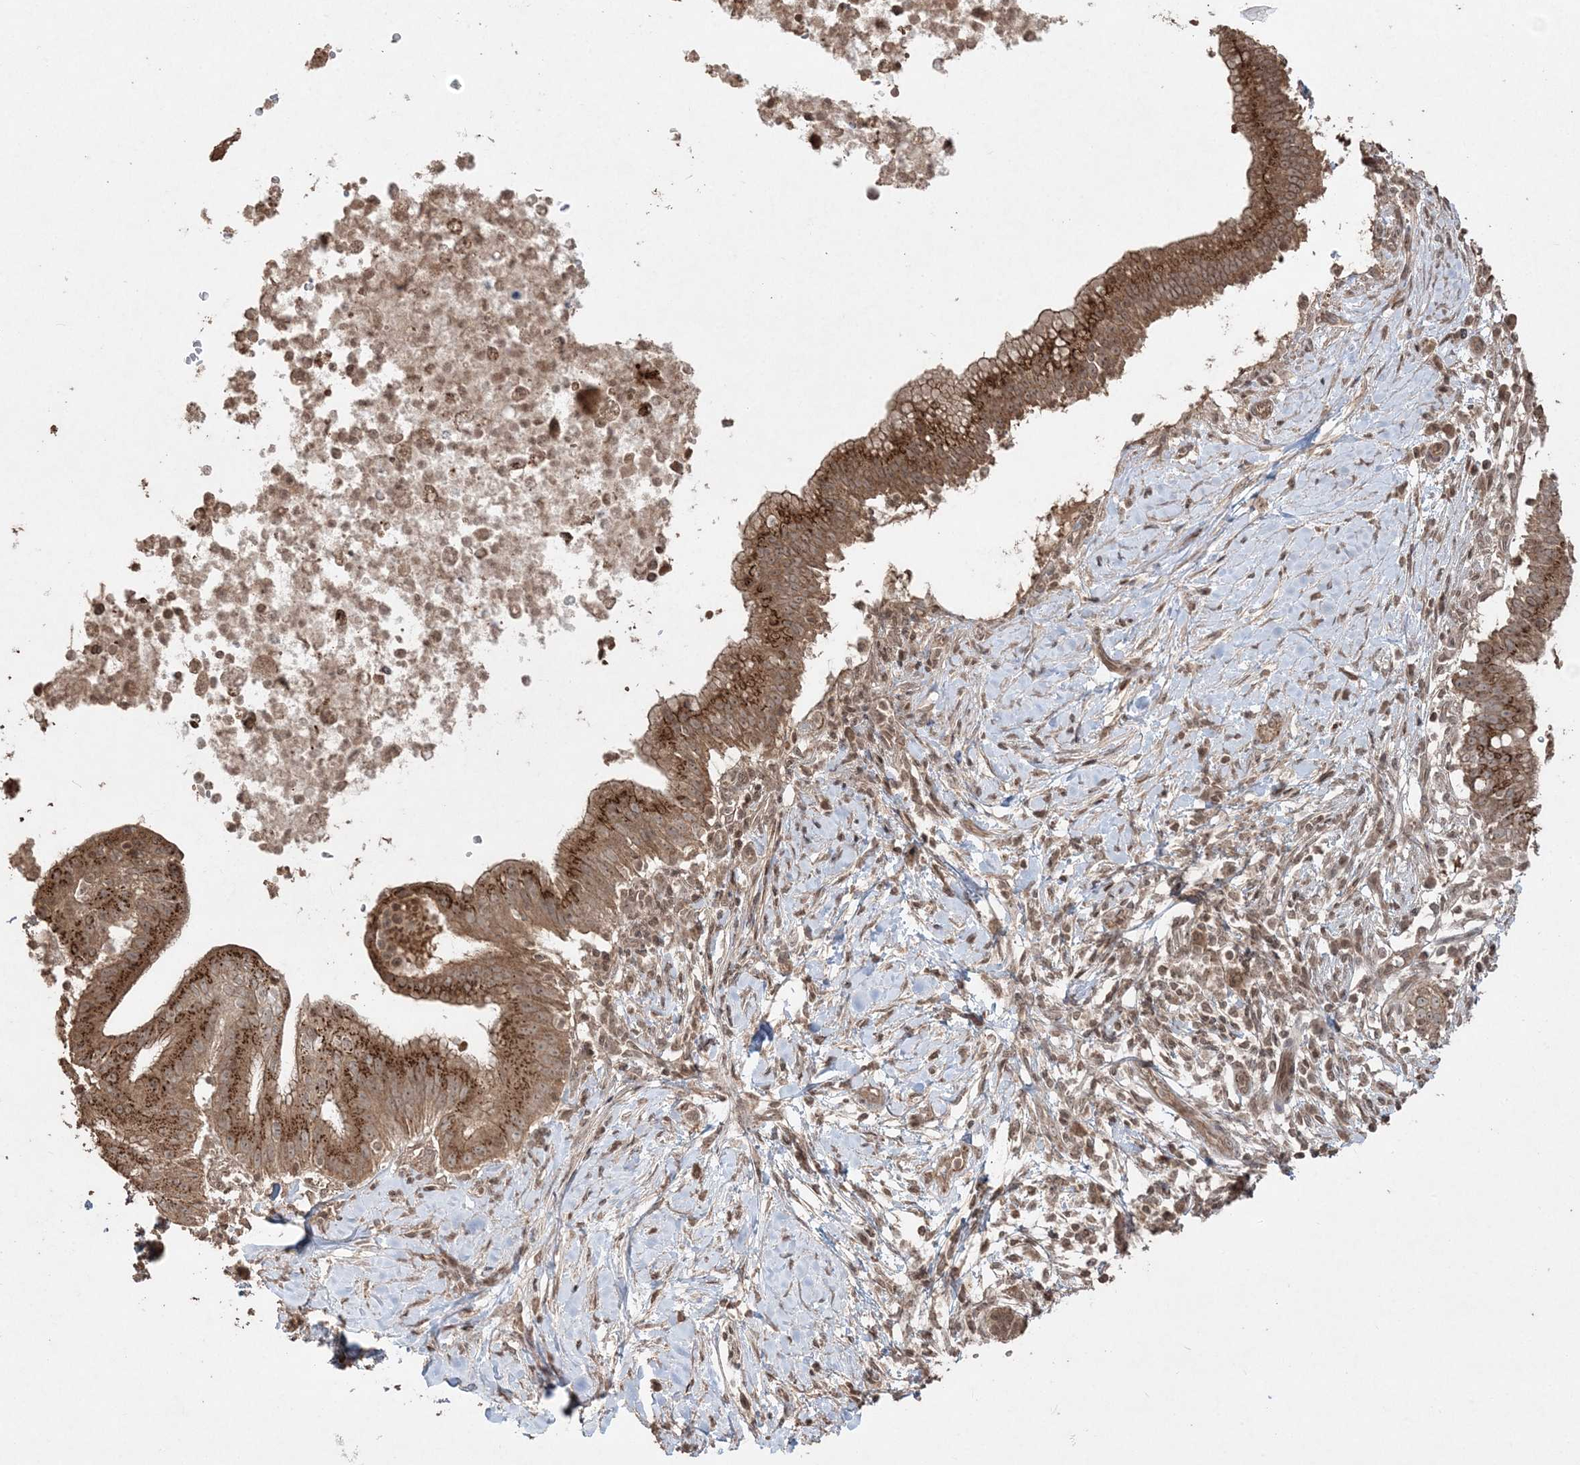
{"staining": {"intensity": "strong", "quantity": ">75%", "location": "cytoplasmic/membranous"}, "tissue": "pancreatic cancer", "cell_type": "Tumor cells", "image_type": "cancer", "snomed": [{"axis": "morphology", "description": "Adenocarcinoma, NOS"}, {"axis": "topography", "description": "Pancreas"}], "caption": "A photomicrograph of pancreatic cancer (adenocarcinoma) stained for a protein displays strong cytoplasmic/membranous brown staining in tumor cells.", "gene": "EHHADH", "patient": {"sex": "male", "age": 68}}